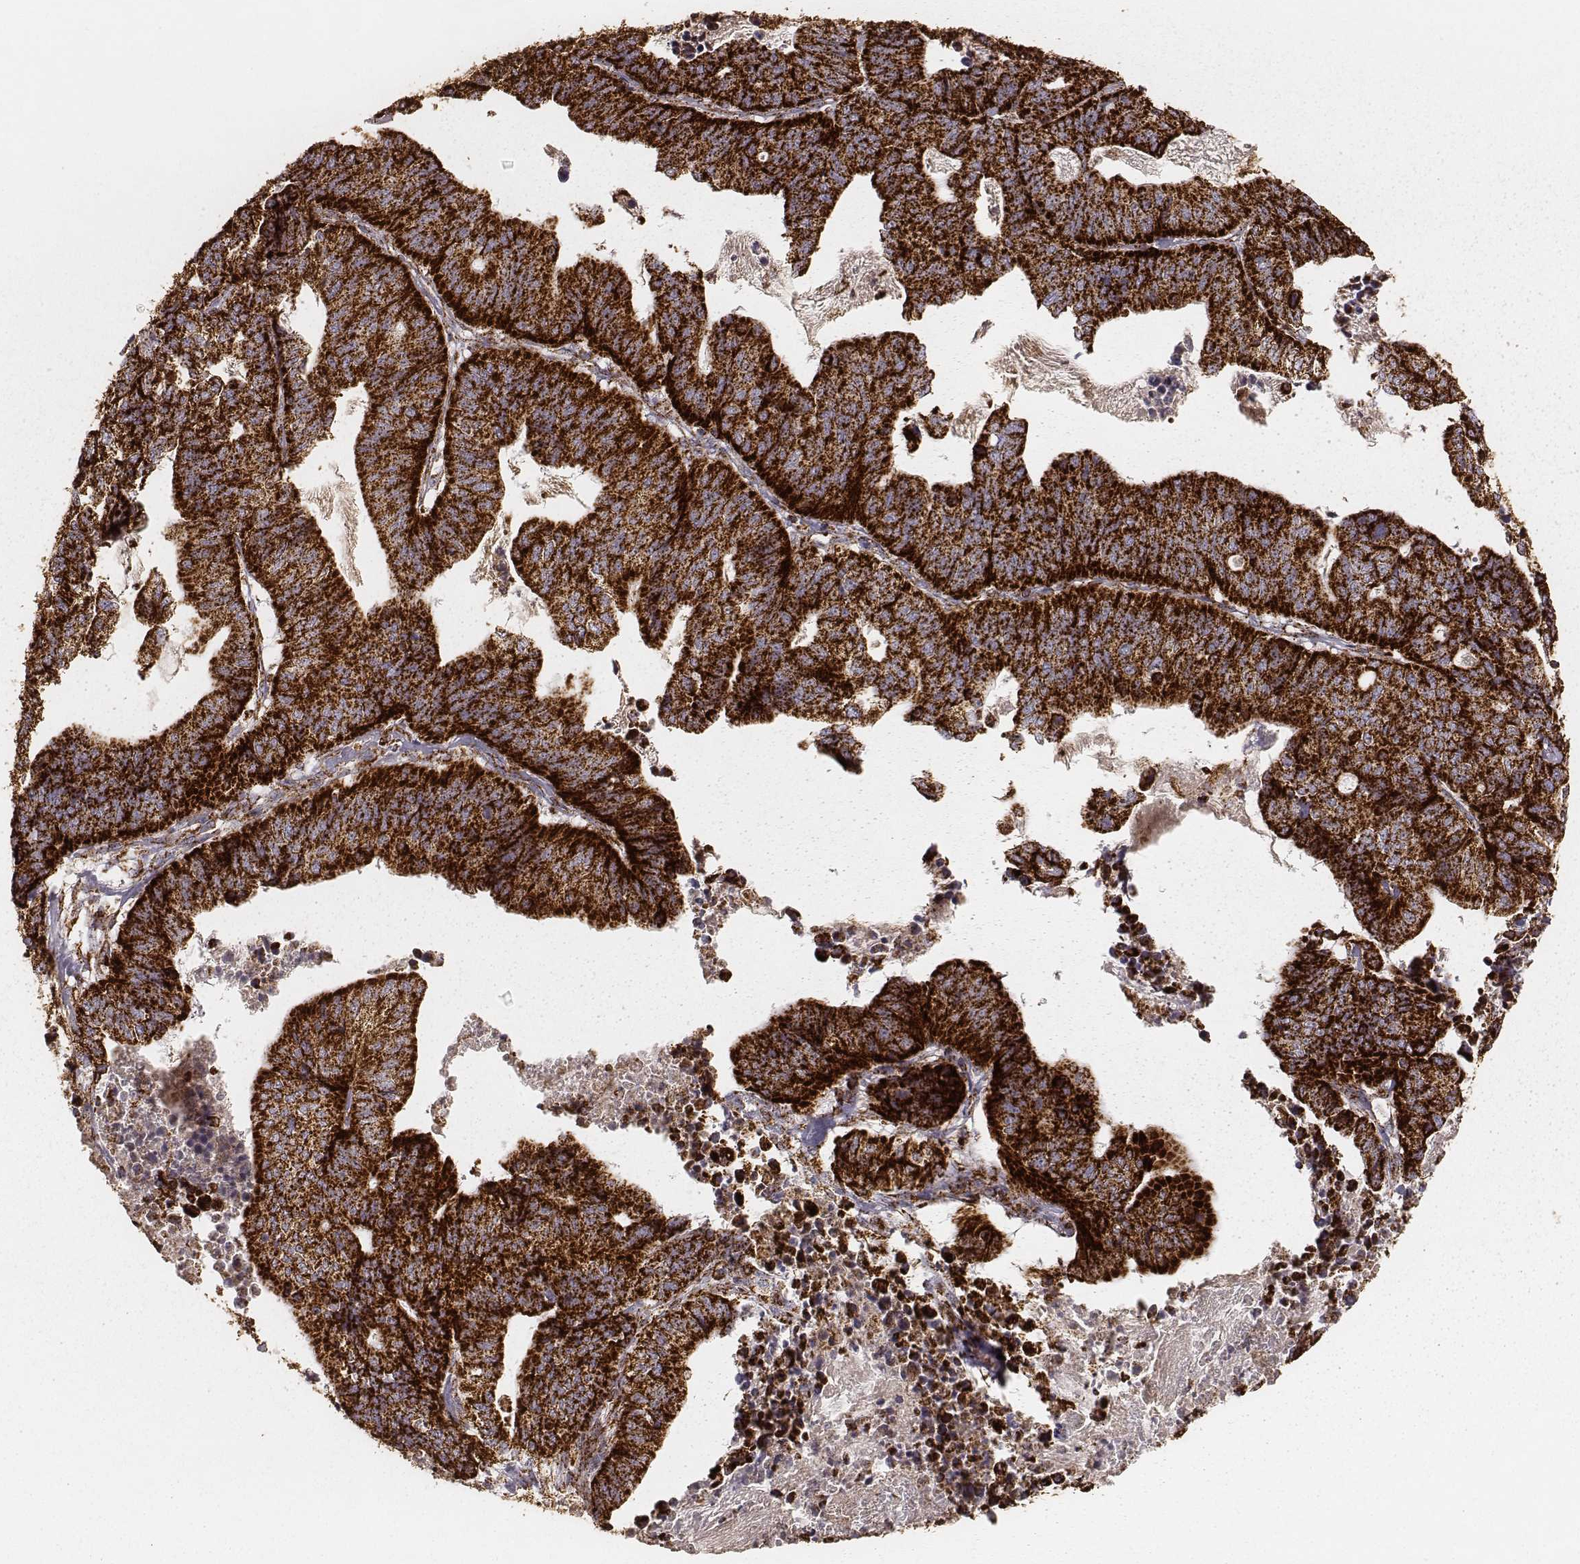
{"staining": {"intensity": "strong", "quantity": ">75%", "location": "cytoplasmic/membranous"}, "tissue": "stomach cancer", "cell_type": "Tumor cells", "image_type": "cancer", "snomed": [{"axis": "morphology", "description": "Adenocarcinoma, NOS"}, {"axis": "topography", "description": "Stomach, upper"}], "caption": "Immunohistochemistry (DAB (3,3'-diaminobenzidine)) staining of stomach cancer reveals strong cytoplasmic/membranous protein staining in approximately >75% of tumor cells. The protein of interest is shown in brown color, while the nuclei are stained blue.", "gene": "CS", "patient": {"sex": "female", "age": 67}}